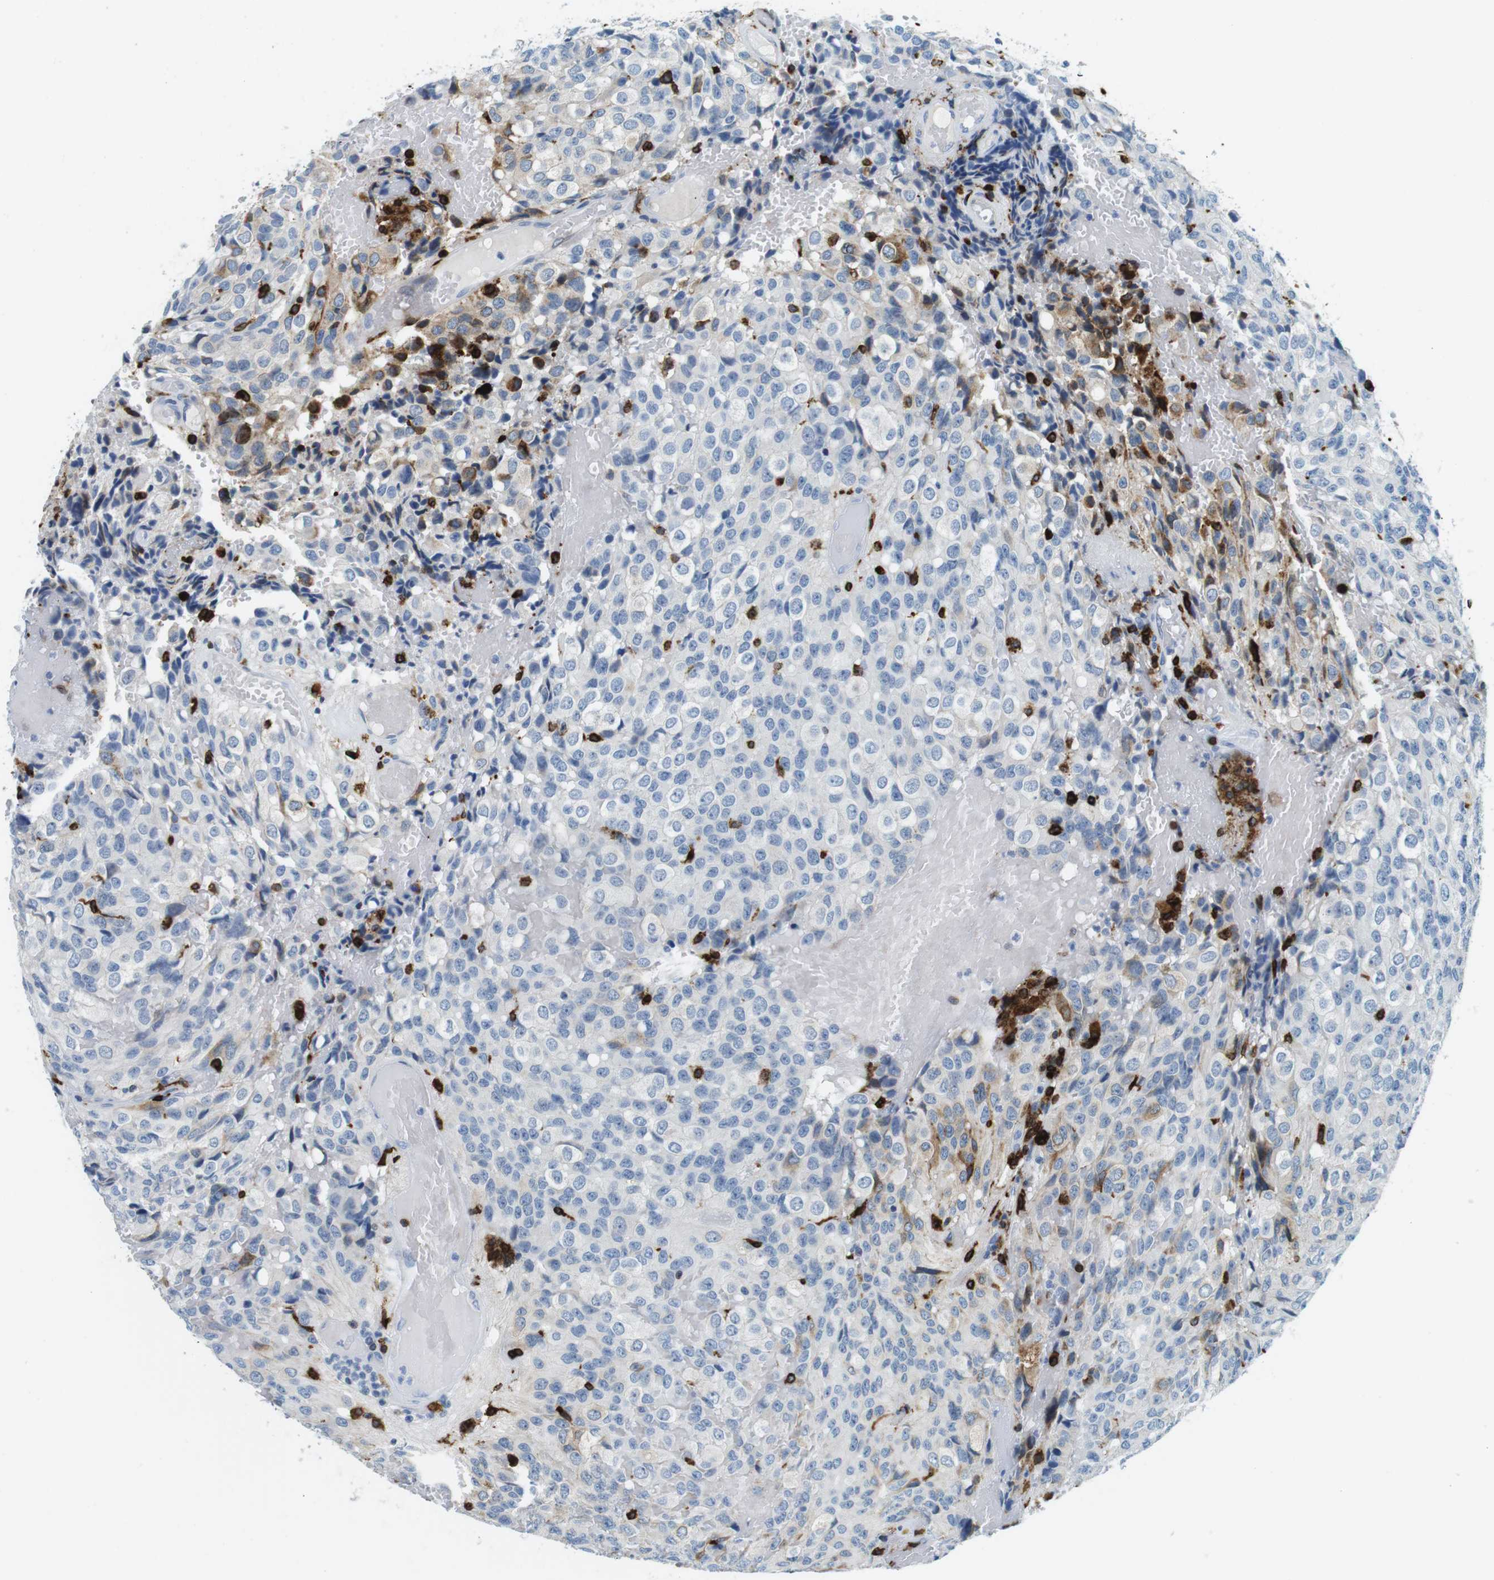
{"staining": {"intensity": "moderate", "quantity": "<25%", "location": "cytoplasmic/membranous"}, "tissue": "glioma", "cell_type": "Tumor cells", "image_type": "cancer", "snomed": [{"axis": "morphology", "description": "Glioma, malignant, High grade"}, {"axis": "topography", "description": "Brain"}], "caption": "Immunohistochemical staining of high-grade glioma (malignant) displays low levels of moderate cytoplasmic/membranous protein expression in approximately <25% of tumor cells.", "gene": "CIITA", "patient": {"sex": "male", "age": 32}}